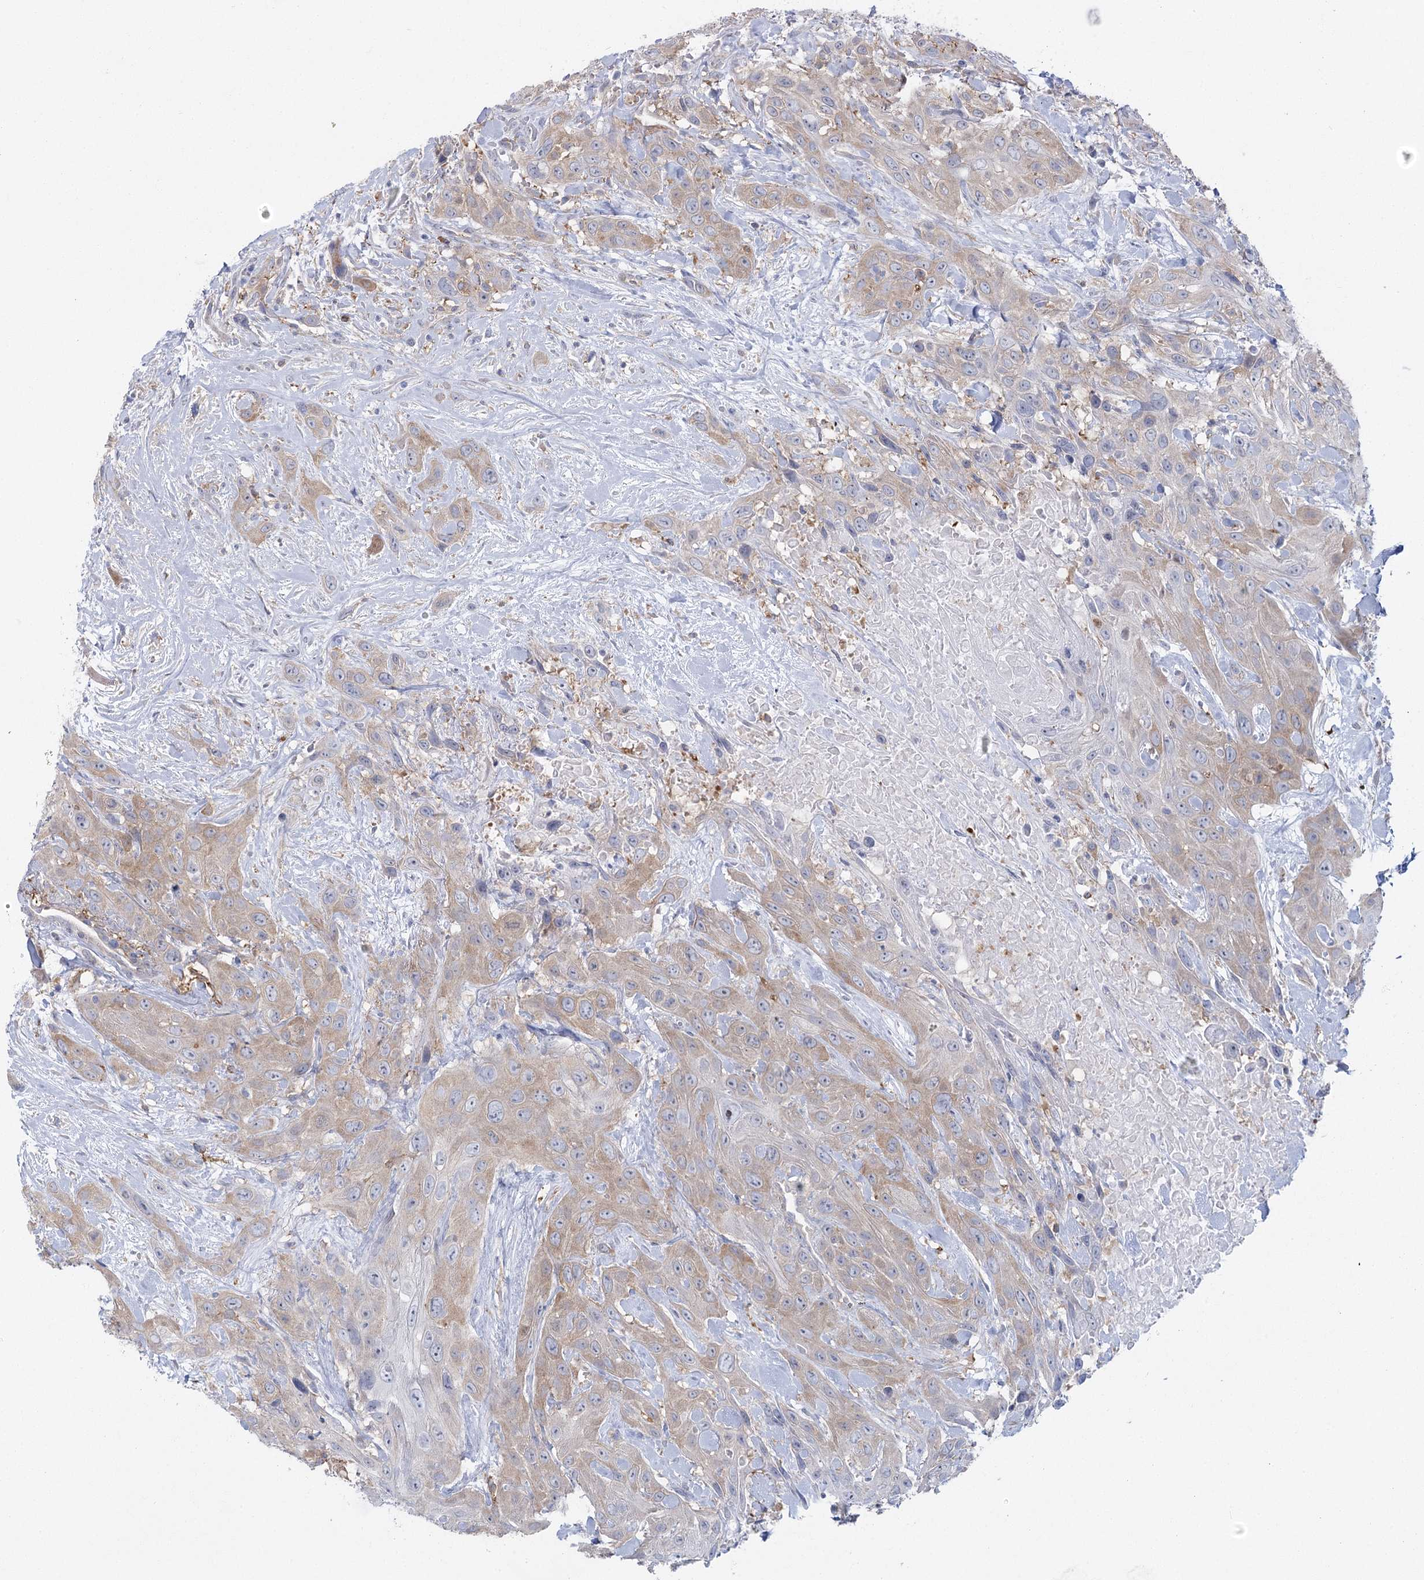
{"staining": {"intensity": "weak", "quantity": ">75%", "location": "cytoplasmic/membranous"}, "tissue": "head and neck cancer", "cell_type": "Tumor cells", "image_type": "cancer", "snomed": [{"axis": "morphology", "description": "Squamous cell carcinoma, NOS"}, {"axis": "topography", "description": "Head-Neck"}], "caption": "DAB (3,3'-diaminobenzidine) immunohistochemical staining of head and neck cancer (squamous cell carcinoma) demonstrates weak cytoplasmic/membranous protein expression in approximately >75% of tumor cells. (Brightfield microscopy of DAB IHC at high magnification).", "gene": "CCDC88A", "patient": {"sex": "male", "age": 81}}